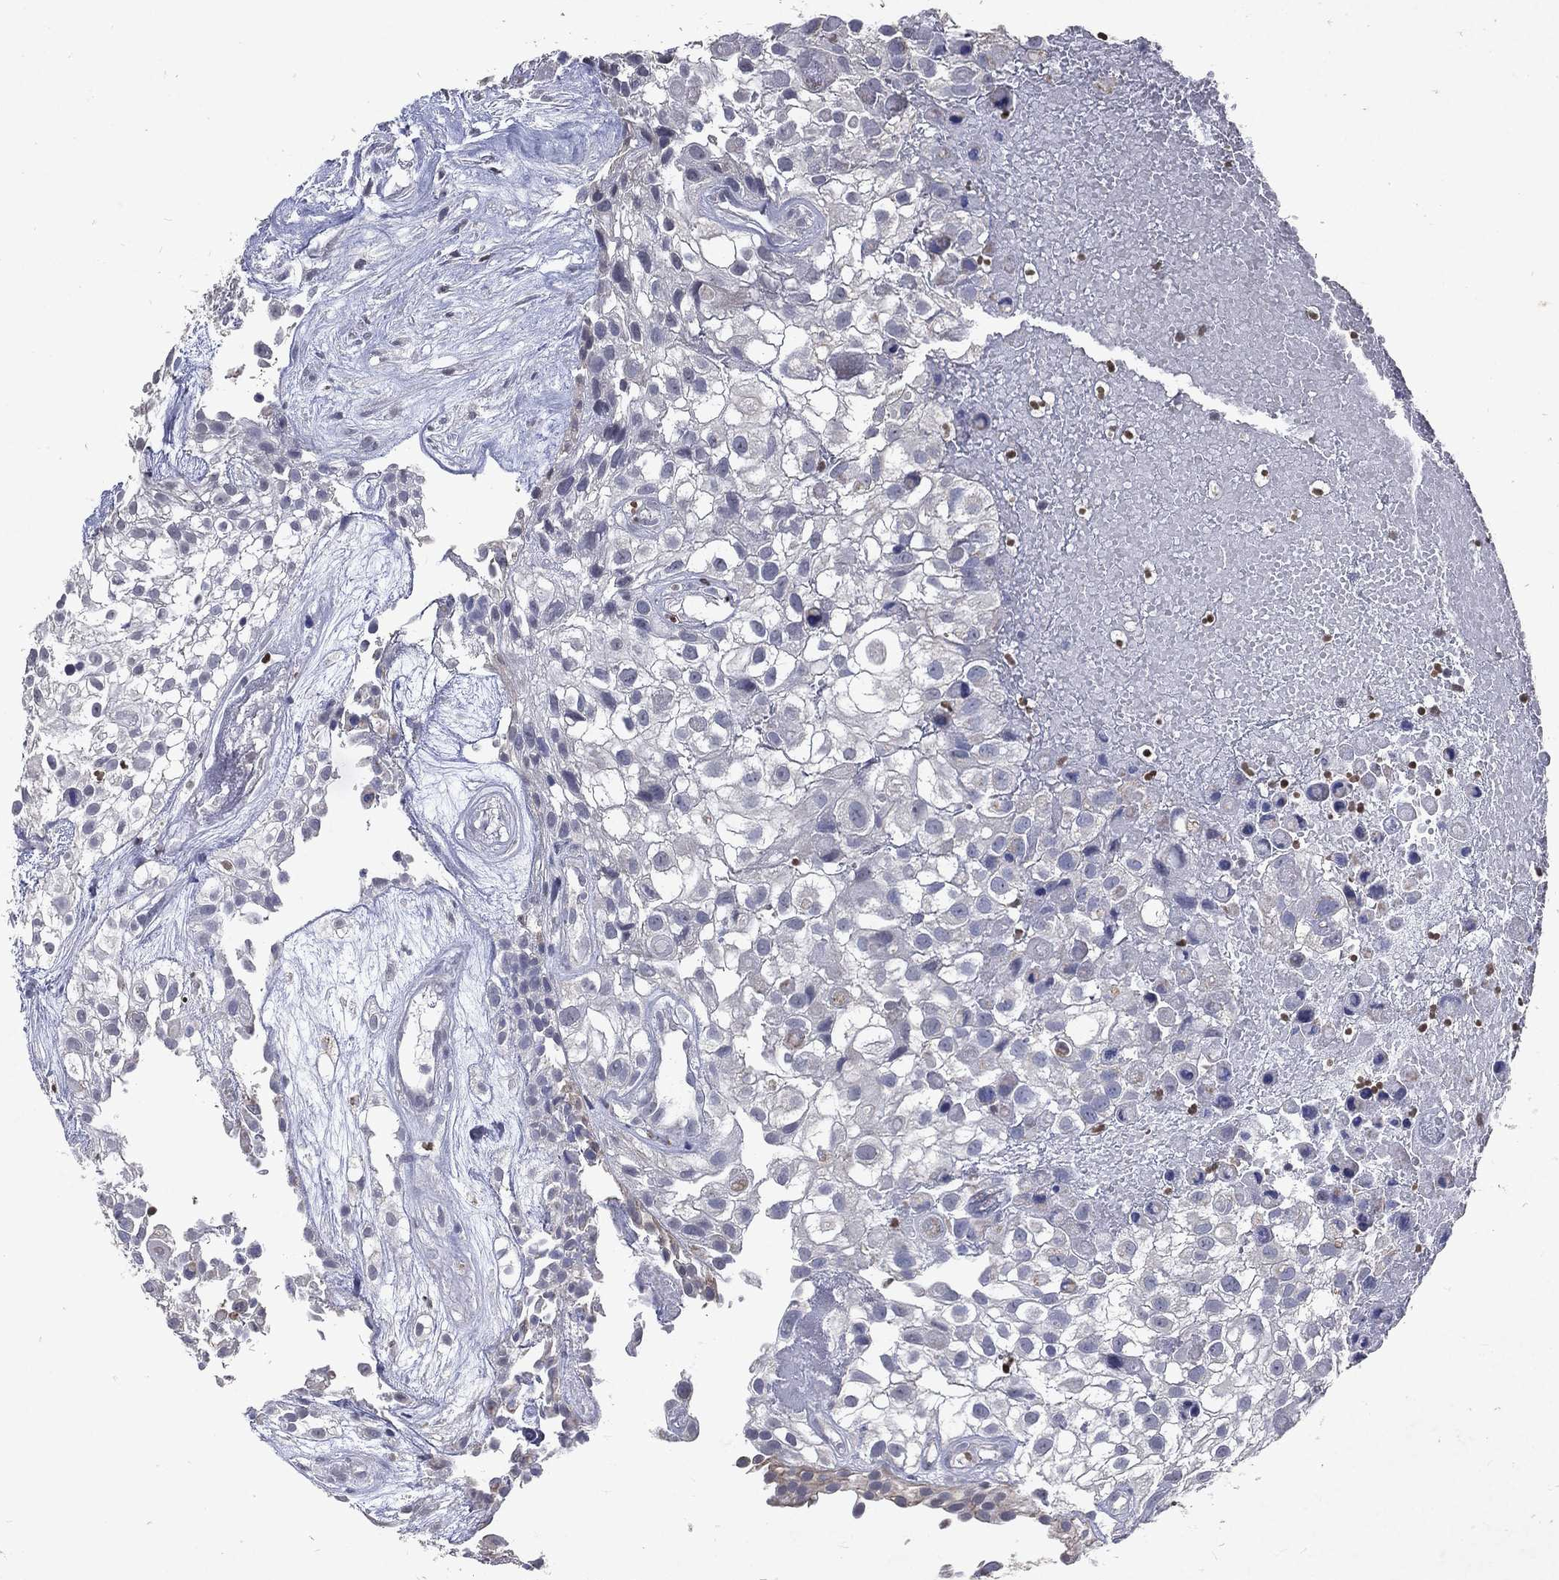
{"staining": {"intensity": "negative", "quantity": "none", "location": "none"}, "tissue": "urothelial cancer", "cell_type": "Tumor cells", "image_type": "cancer", "snomed": [{"axis": "morphology", "description": "Urothelial carcinoma, High grade"}, {"axis": "topography", "description": "Urinary bladder"}], "caption": "This is a histopathology image of immunohistochemistry staining of high-grade urothelial carcinoma, which shows no expression in tumor cells. (Immunohistochemistry, brightfield microscopy, high magnification).", "gene": "SLC34A2", "patient": {"sex": "male", "age": 56}}